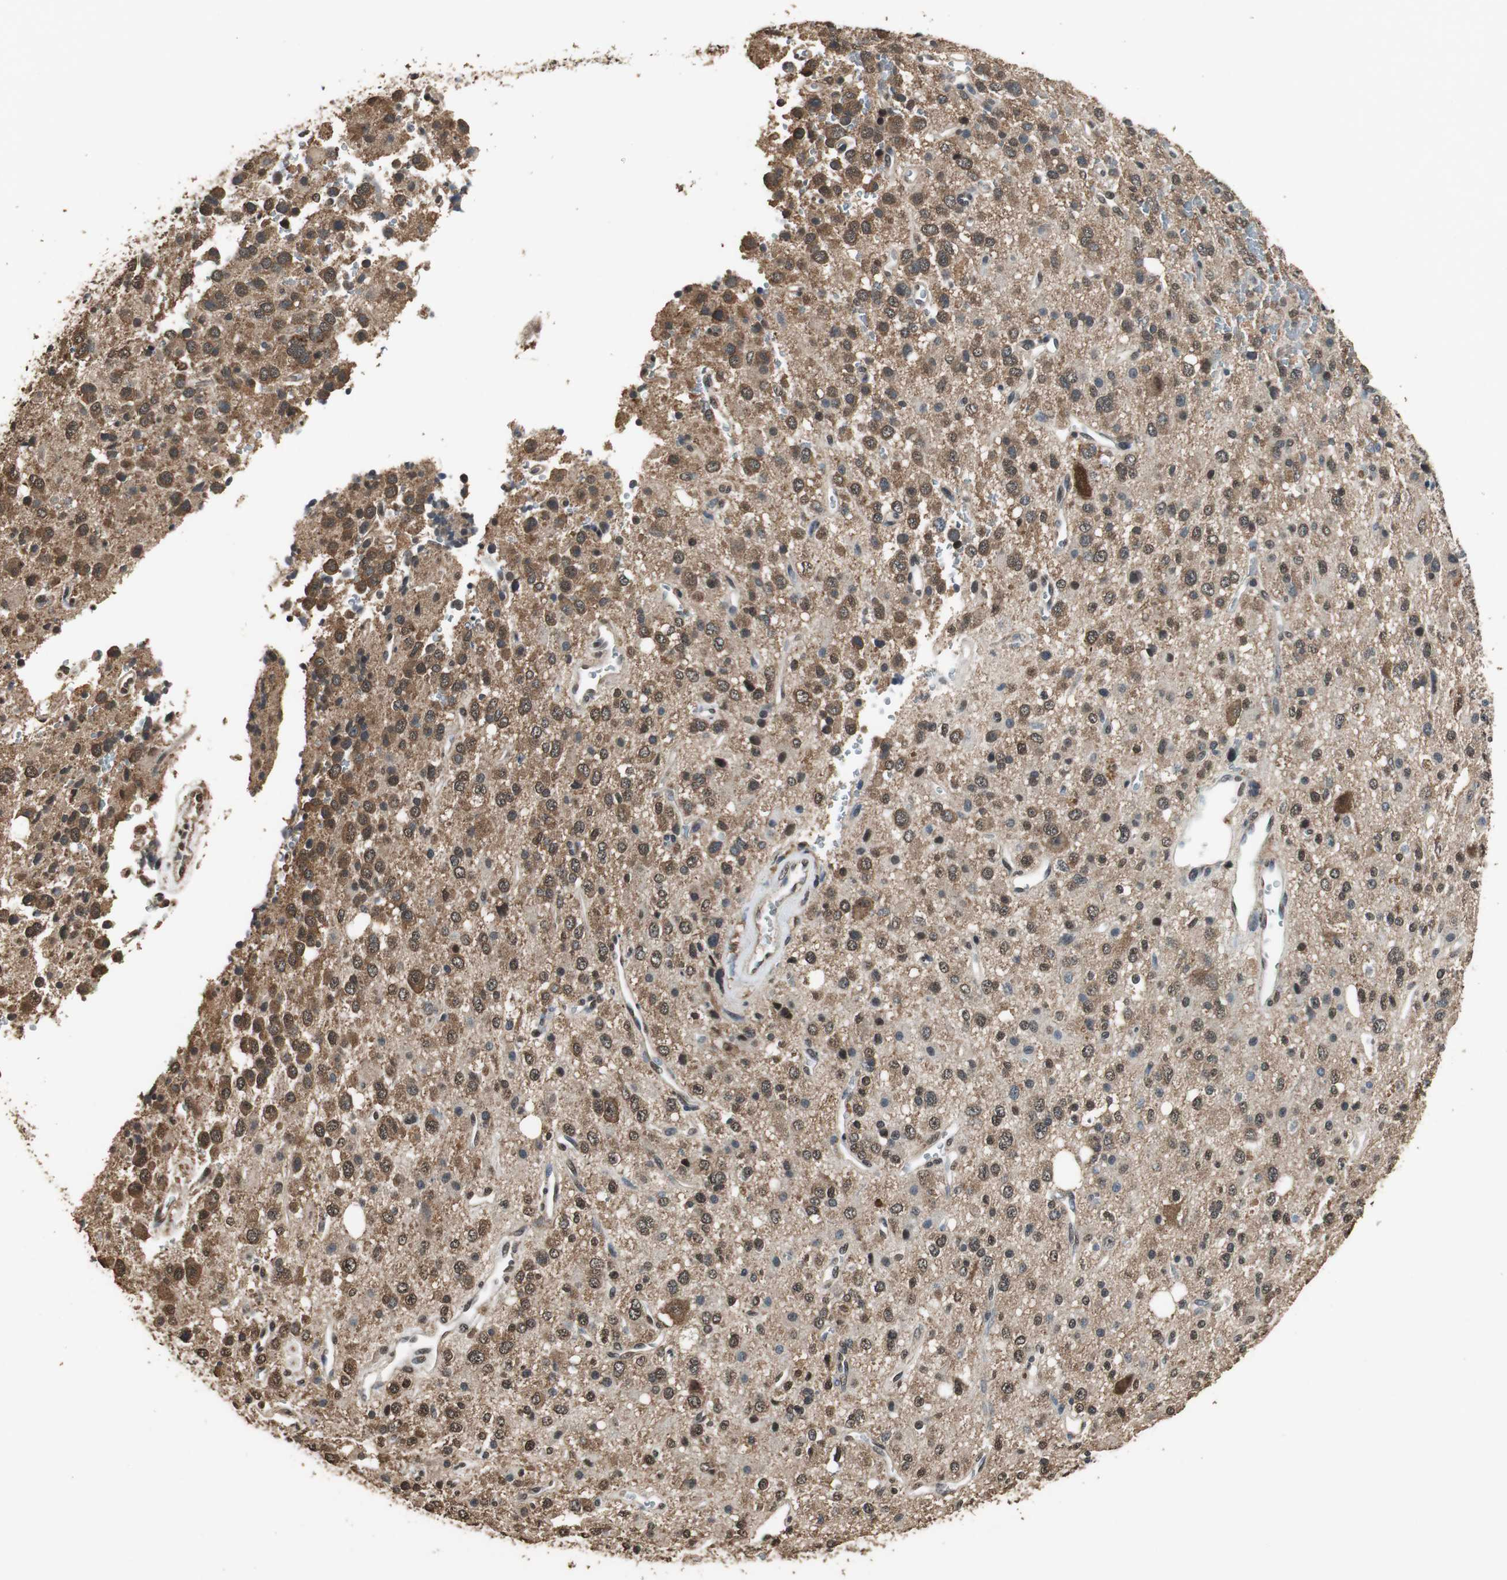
{"staining": {"intensity": "strong", "quantity": ">75%", "location": "cytoplasmic/membranous,nuclear"}, "tissue": "glioma", "cell_type": "Tumor cells", "image_type": "cancer", "snomed": [{"axis": "morphology", "description": "Glioma, malignant, High grade"}, {"axis": "topography", "description": "Brain"}], "caption": "Protein expression analysis of high-grade glioma (malignant) displays strong cytoplasmic/membranous and nuclear positivity in approximately >75% of tumor cells. The staining was performed using DAB to visualize the protein expression in brown, while the nuclei were stained in blue with hematoxylin (Magnification: 20x).", "gene": "PPP1R13B", "patient": {"sex": "male", "age": 47}}